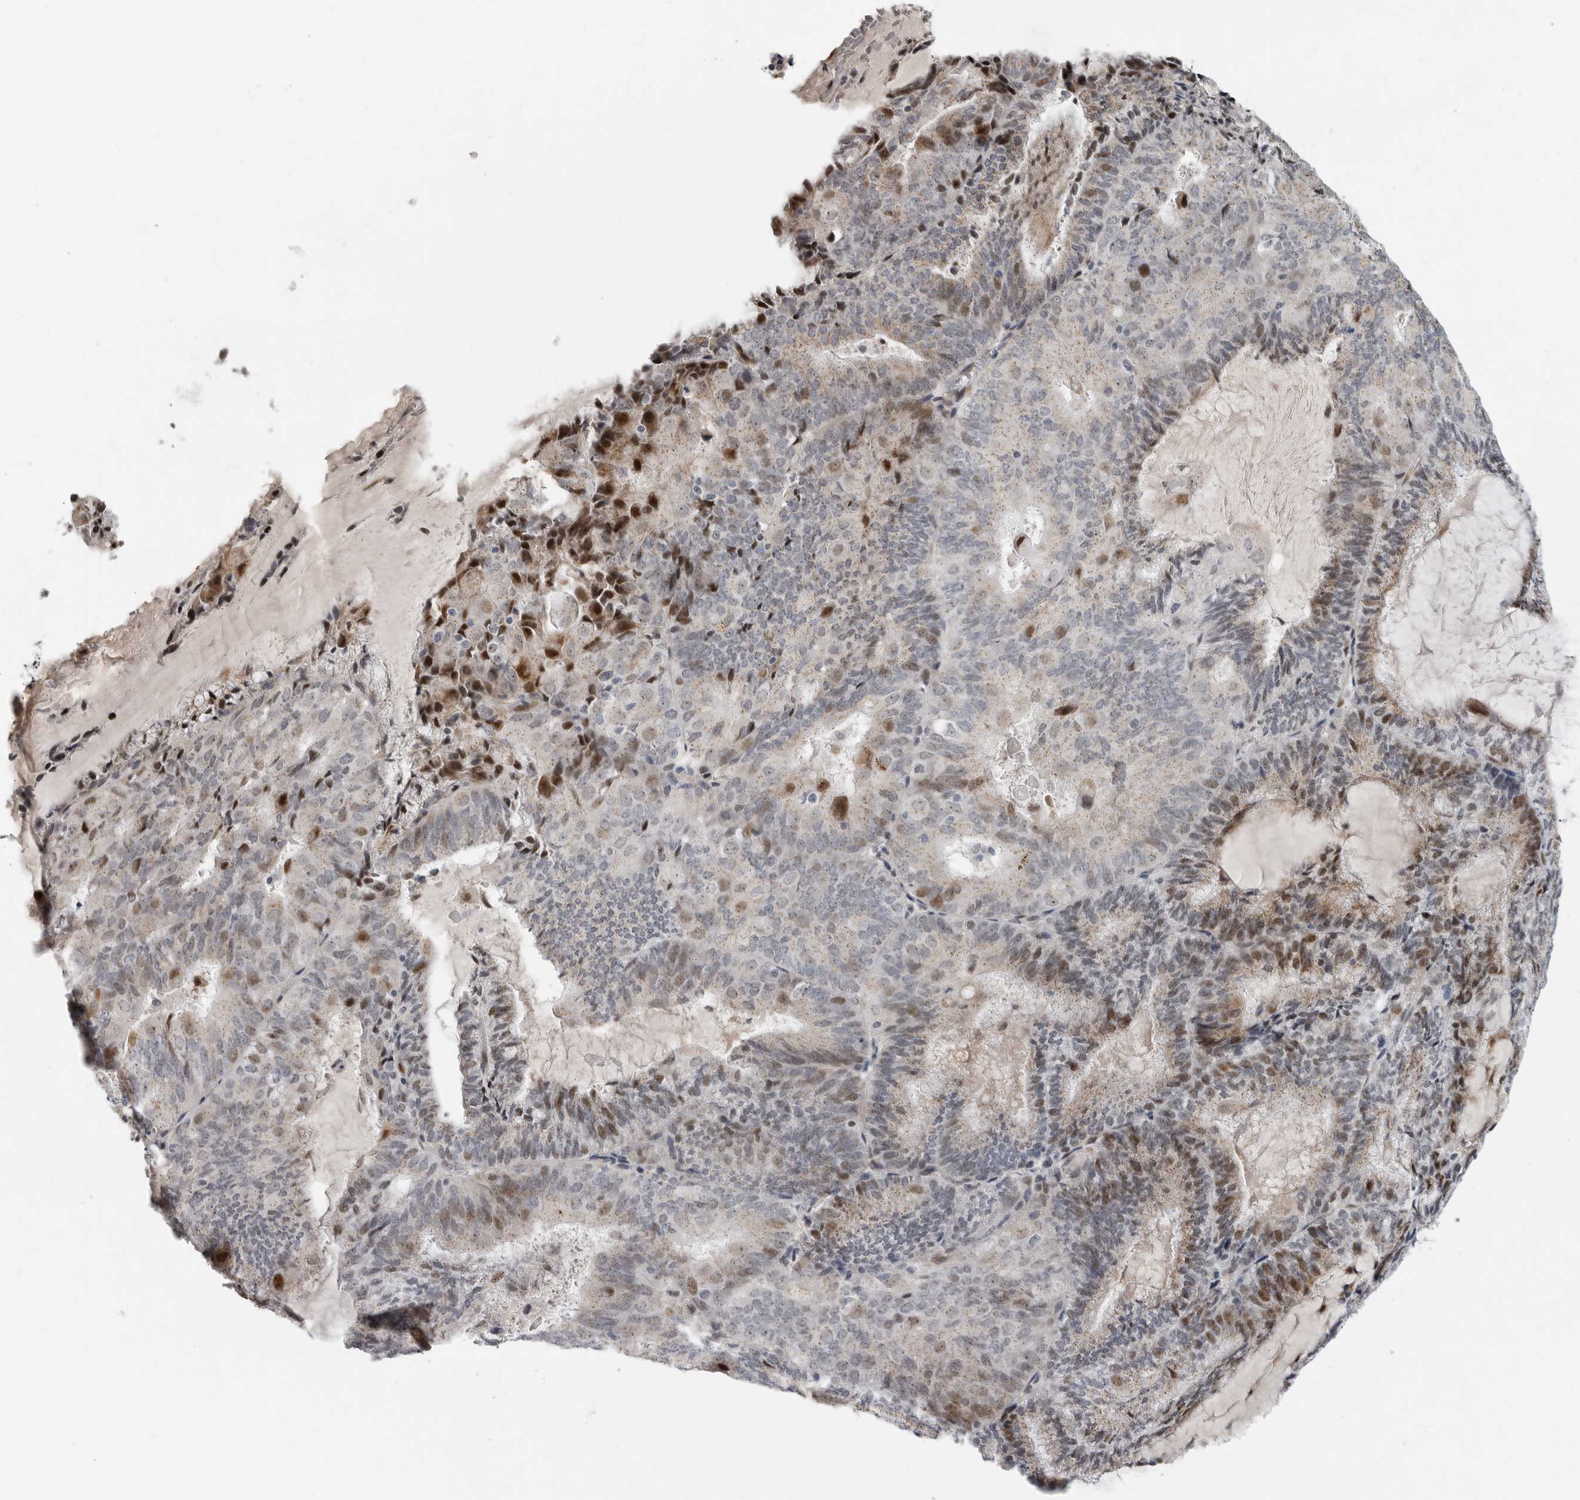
{"staining": {"intensity": "moderate", "quantity": "25%-75%", "location": "cytoplasmic/membranous,nuclear"}, "tissue": "endometrial cancer", "cell_type": "Tumor cells", "image_type": "cancer", "snomed": [{"axis": "morphology", "description": "Adenocarcinoma, NOS"}, {"axis": "topography", "description": "Endometrium"}], "caption": "Immunohistochemical staining of endometrial cancer displays moderate cytoplasmic/membranous and nuclear protein expression in approximately 25%-75% of tumor cells.", "gene": "PCMTD1", "patient": {"sex": "female", "age": 81}}